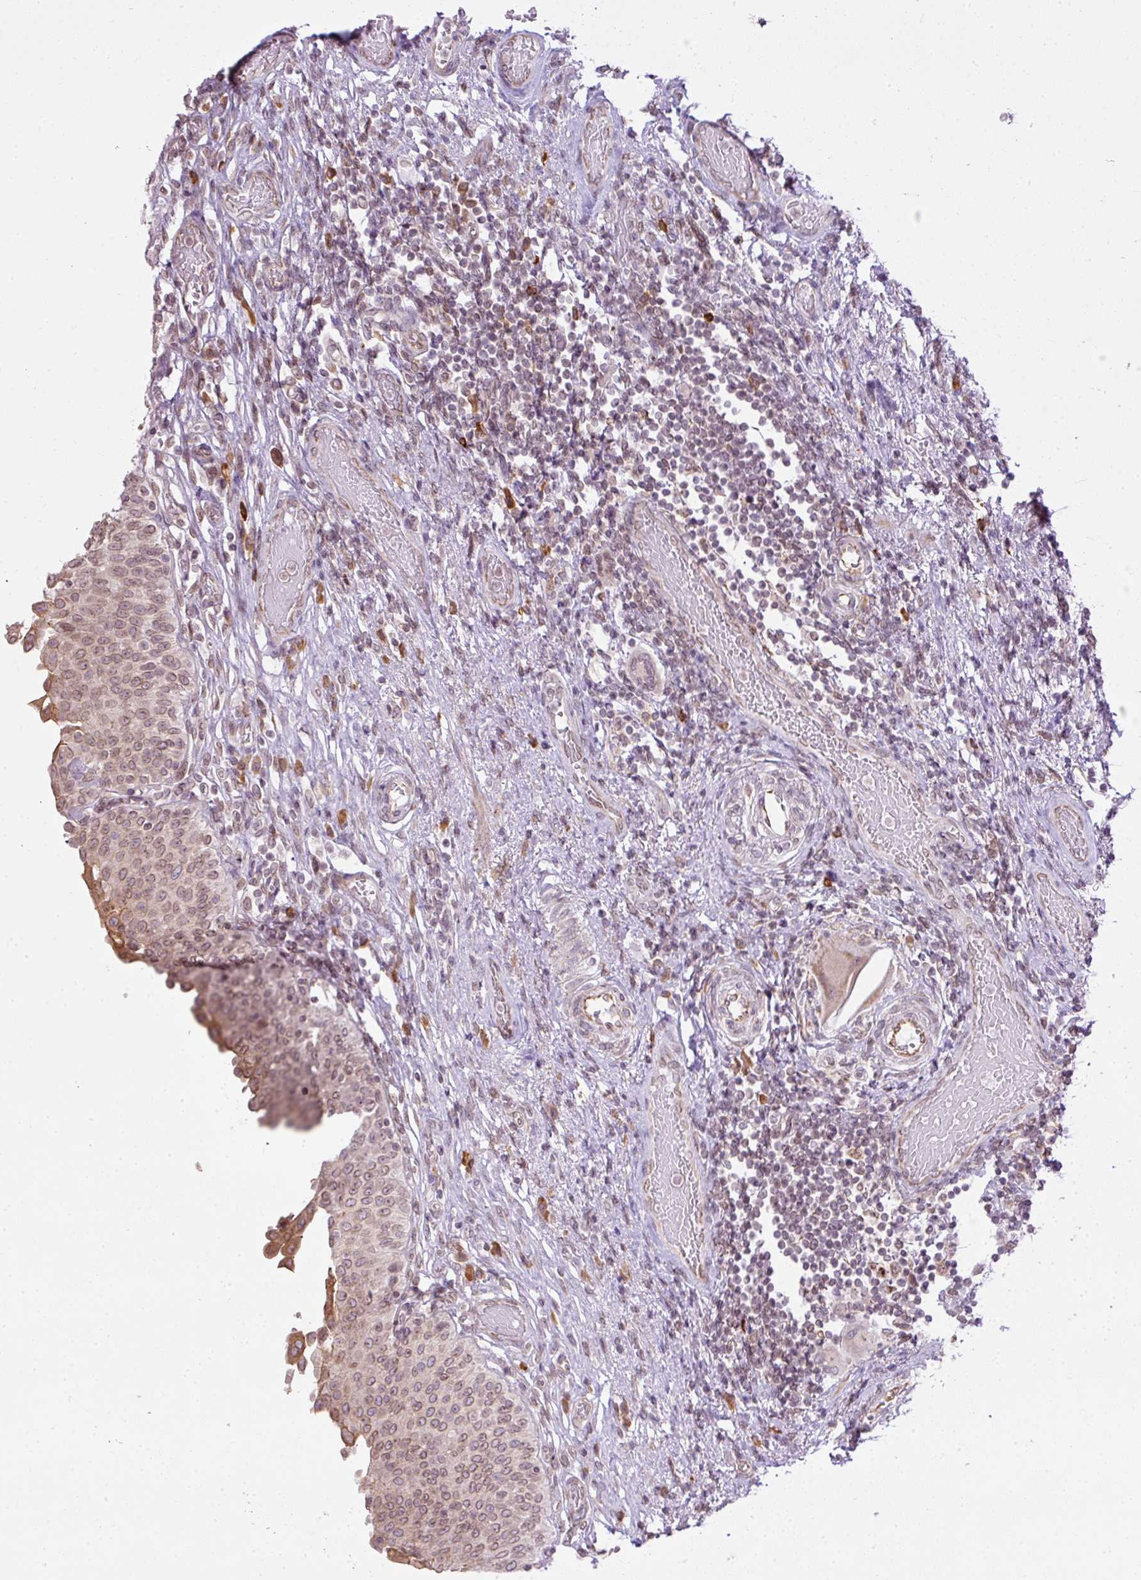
{"staining": {"intensity": "moderate", "quantity": ">75%", "location": "cytoplasmic/membranous,nuclear"}, "tissue": "urinary bladder", "cell_type": "Urothelial cells", "image_type": "normal", "snomed": [{"axis": "morphology", "description": "Normal tissue, NOS"}, {"axis": "topography", "description": "Urinary bladder"}], "caption": "Immunohistochemical staining of unremarkable urinary bladder demonstrates moderate cytoplasmic/membranous,nuclear protein positivity in approximately >75% of urothelial cells. Nuclei are stained in blue.", "gene": "COX18", "patient": {"sex": "male", "age": 71}}